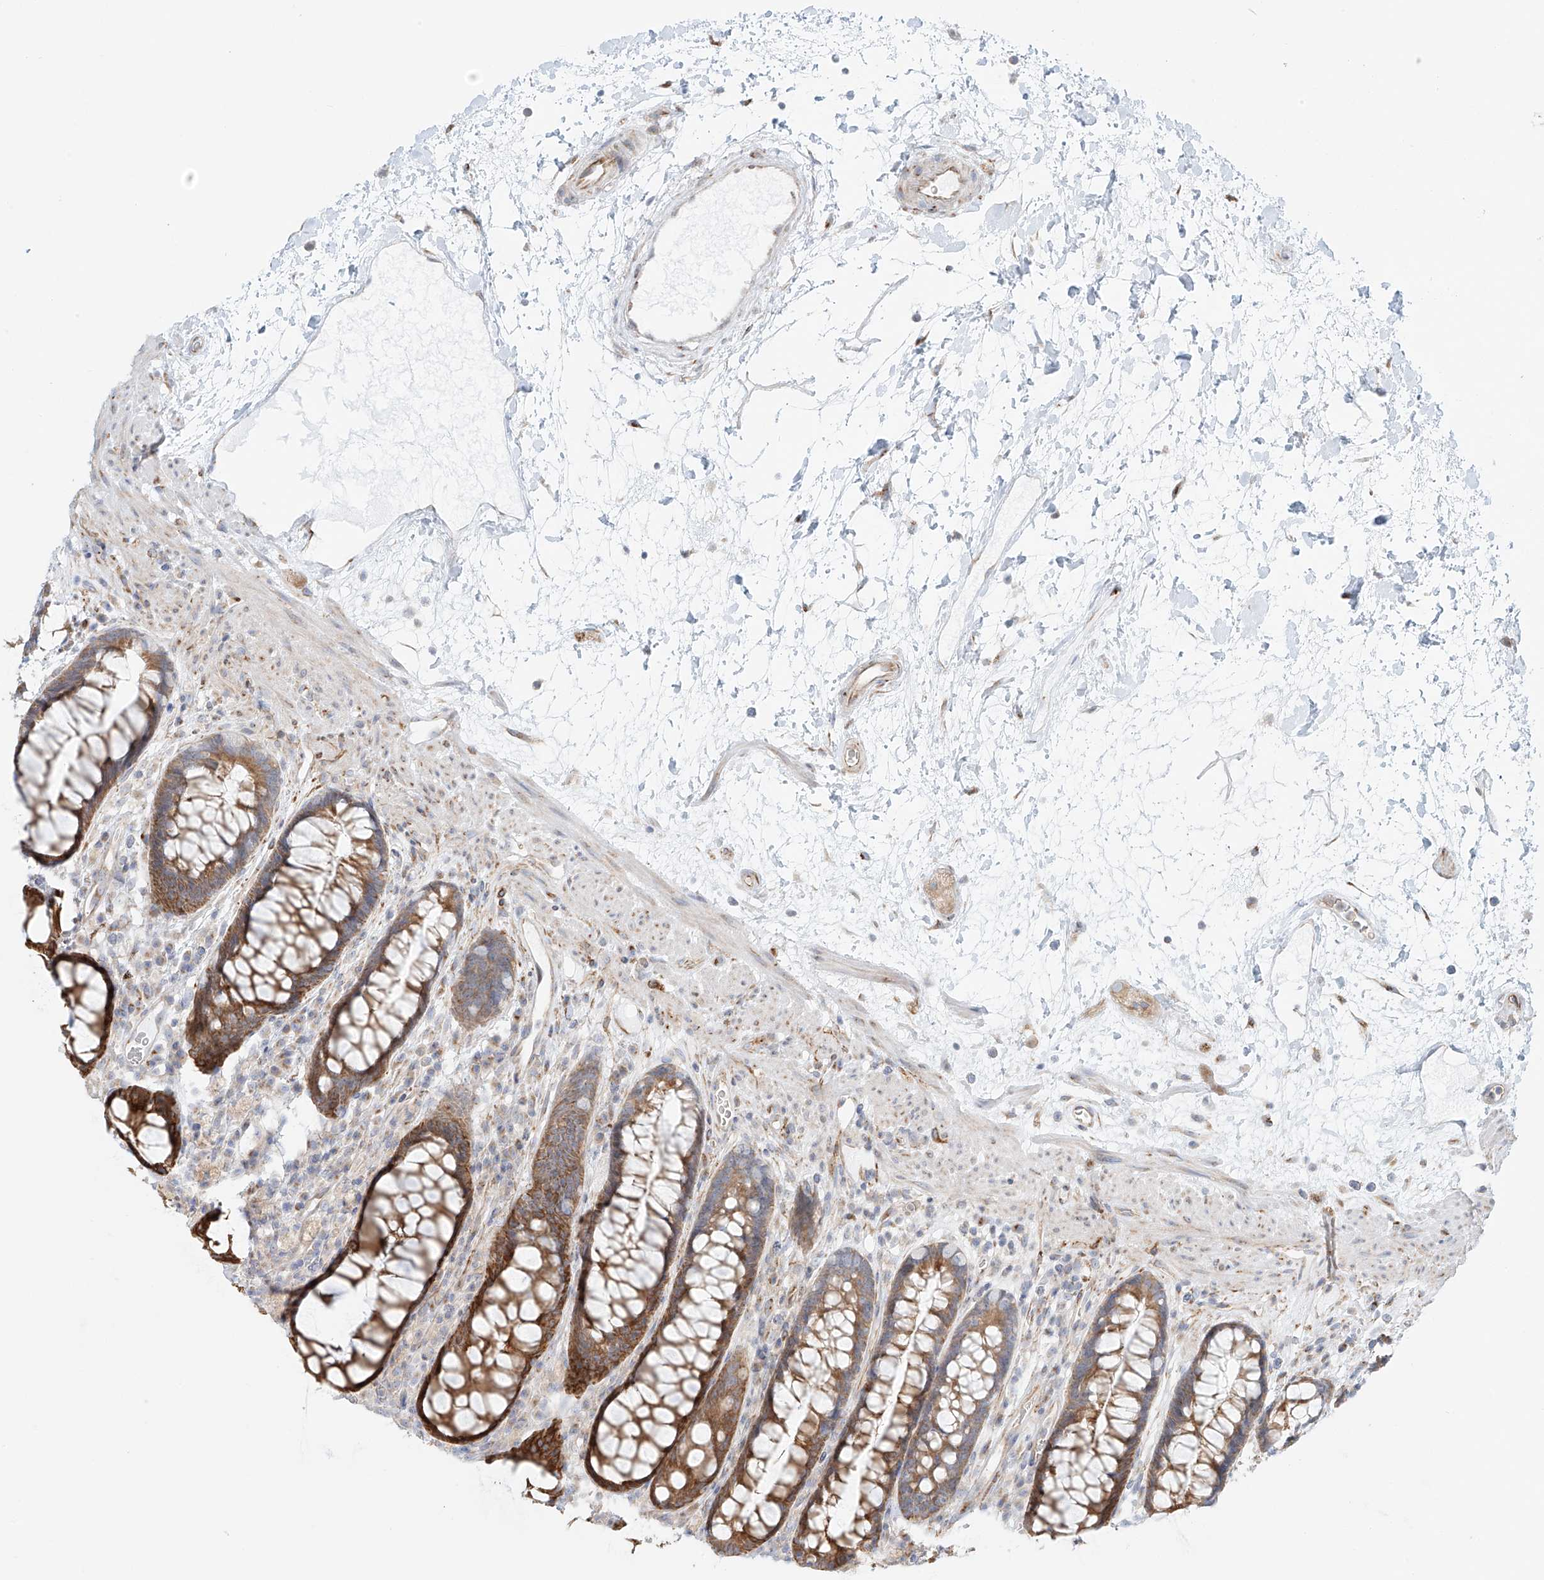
{"staining": {"intensity": "moderate", "quantity": ">75%", "location": "cytoplasmic/membranous"}, "tissue": "rectum", "cell_type": "Glandular cells", "image_type": "normal", "snomed": [{"axis": "morphology", "description": "Normal tissue, NOS"}, {"axis": "topography", "description": "Rectum"}], "caption": "Immunohistochemical staining of normal human rectum demonstrates >75% levels of moderate cytoplasmic/membranous protein expression in about >75% of glandular cells.", "gene": "EIPR1", "patient": {"sex": "male", "age": 64}}